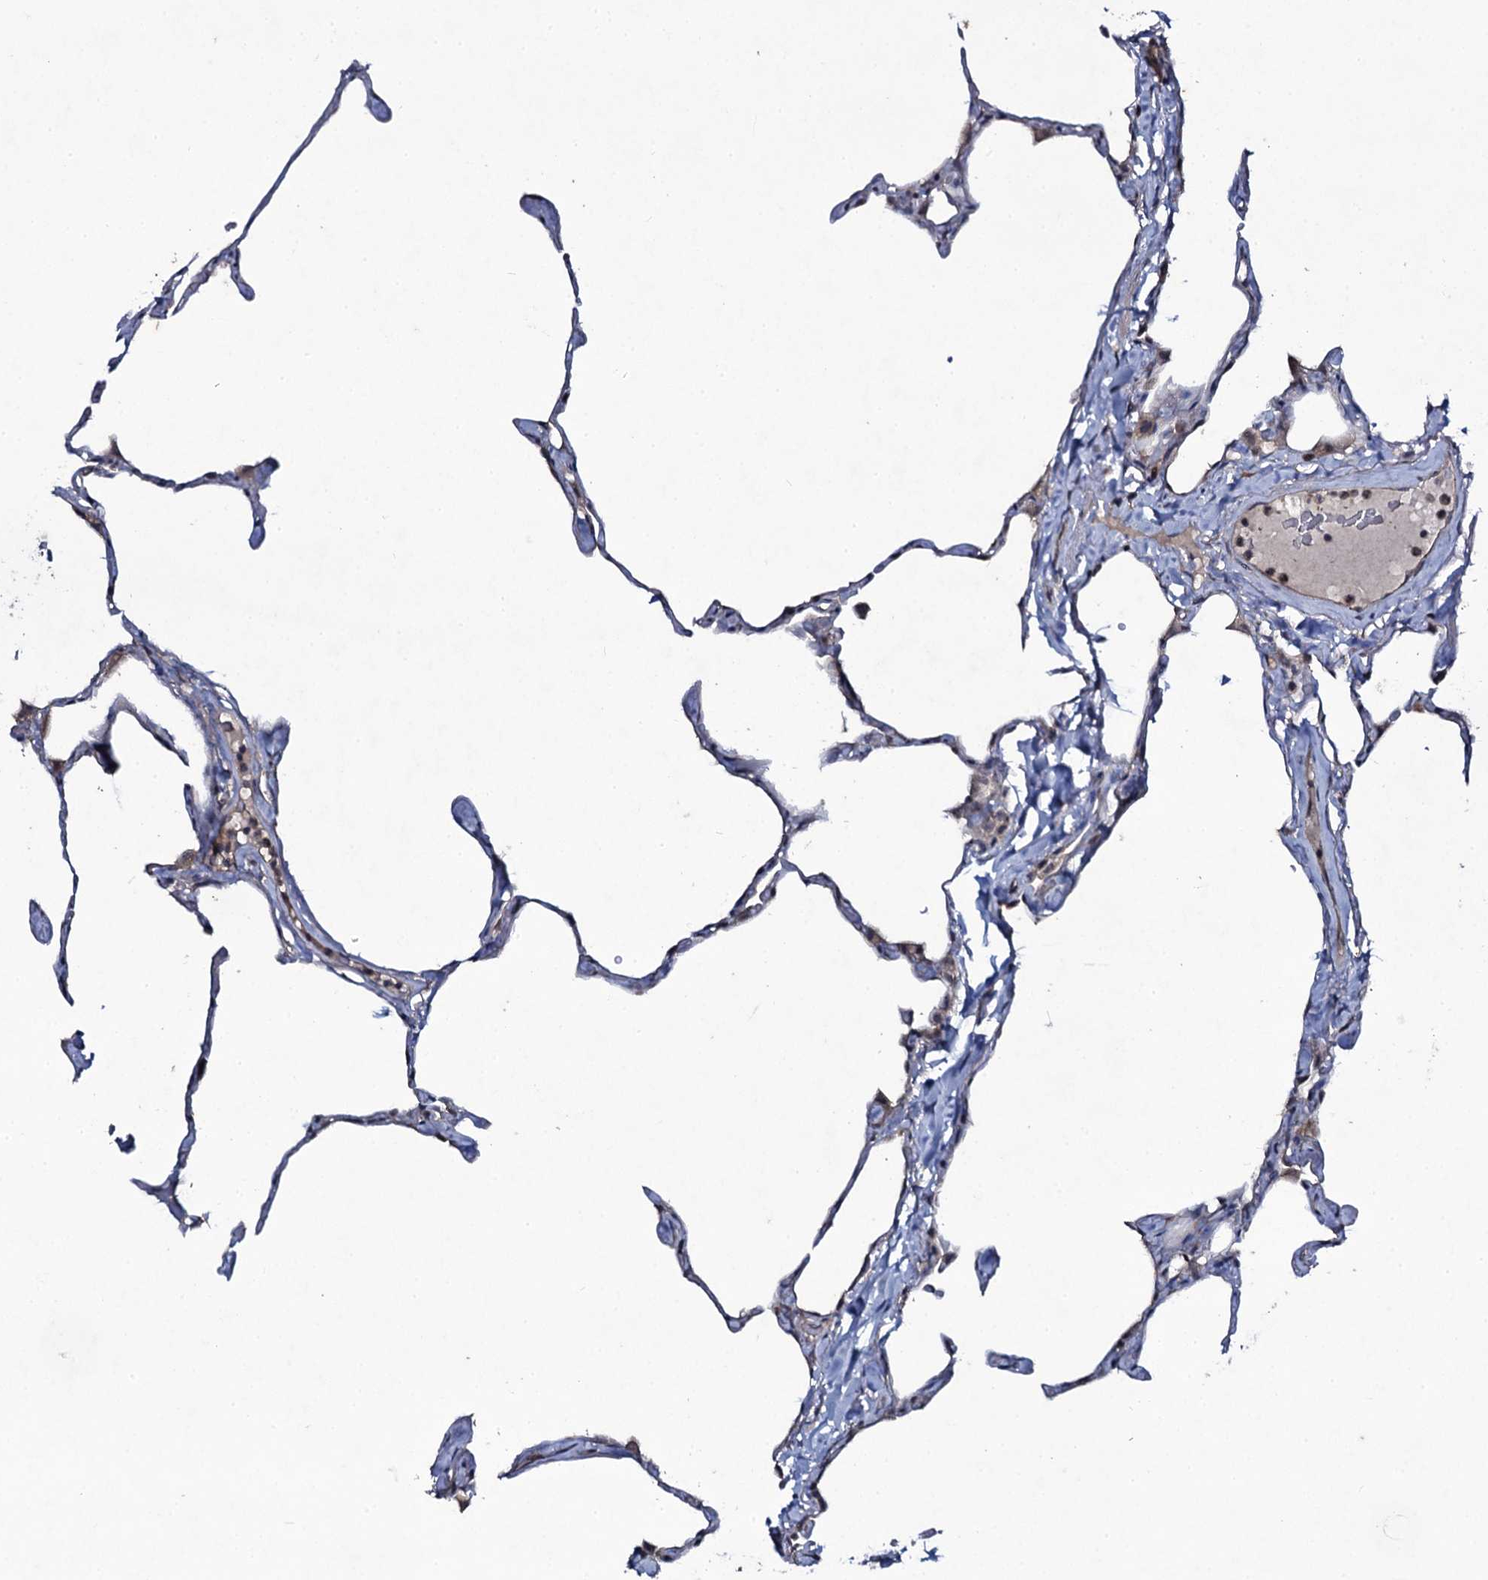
{"staining": {"intensity": "negative", "quantity": "none", "location": "none"}, "tissue": "lung", "cell_type": "Alveolar cells", "image_type": "normal", "snomed": [{"axis": "morphology", "description": "Normal tissue, NOS"}, {"axis": "topography", "description": "Lung"}], "caption": "This is a image of immunohistochemistry staining of benign lung, which shows no expression in alveolar cells.", "gene": "SNAP23", "patient": {"sex": "male", "age": 65}}